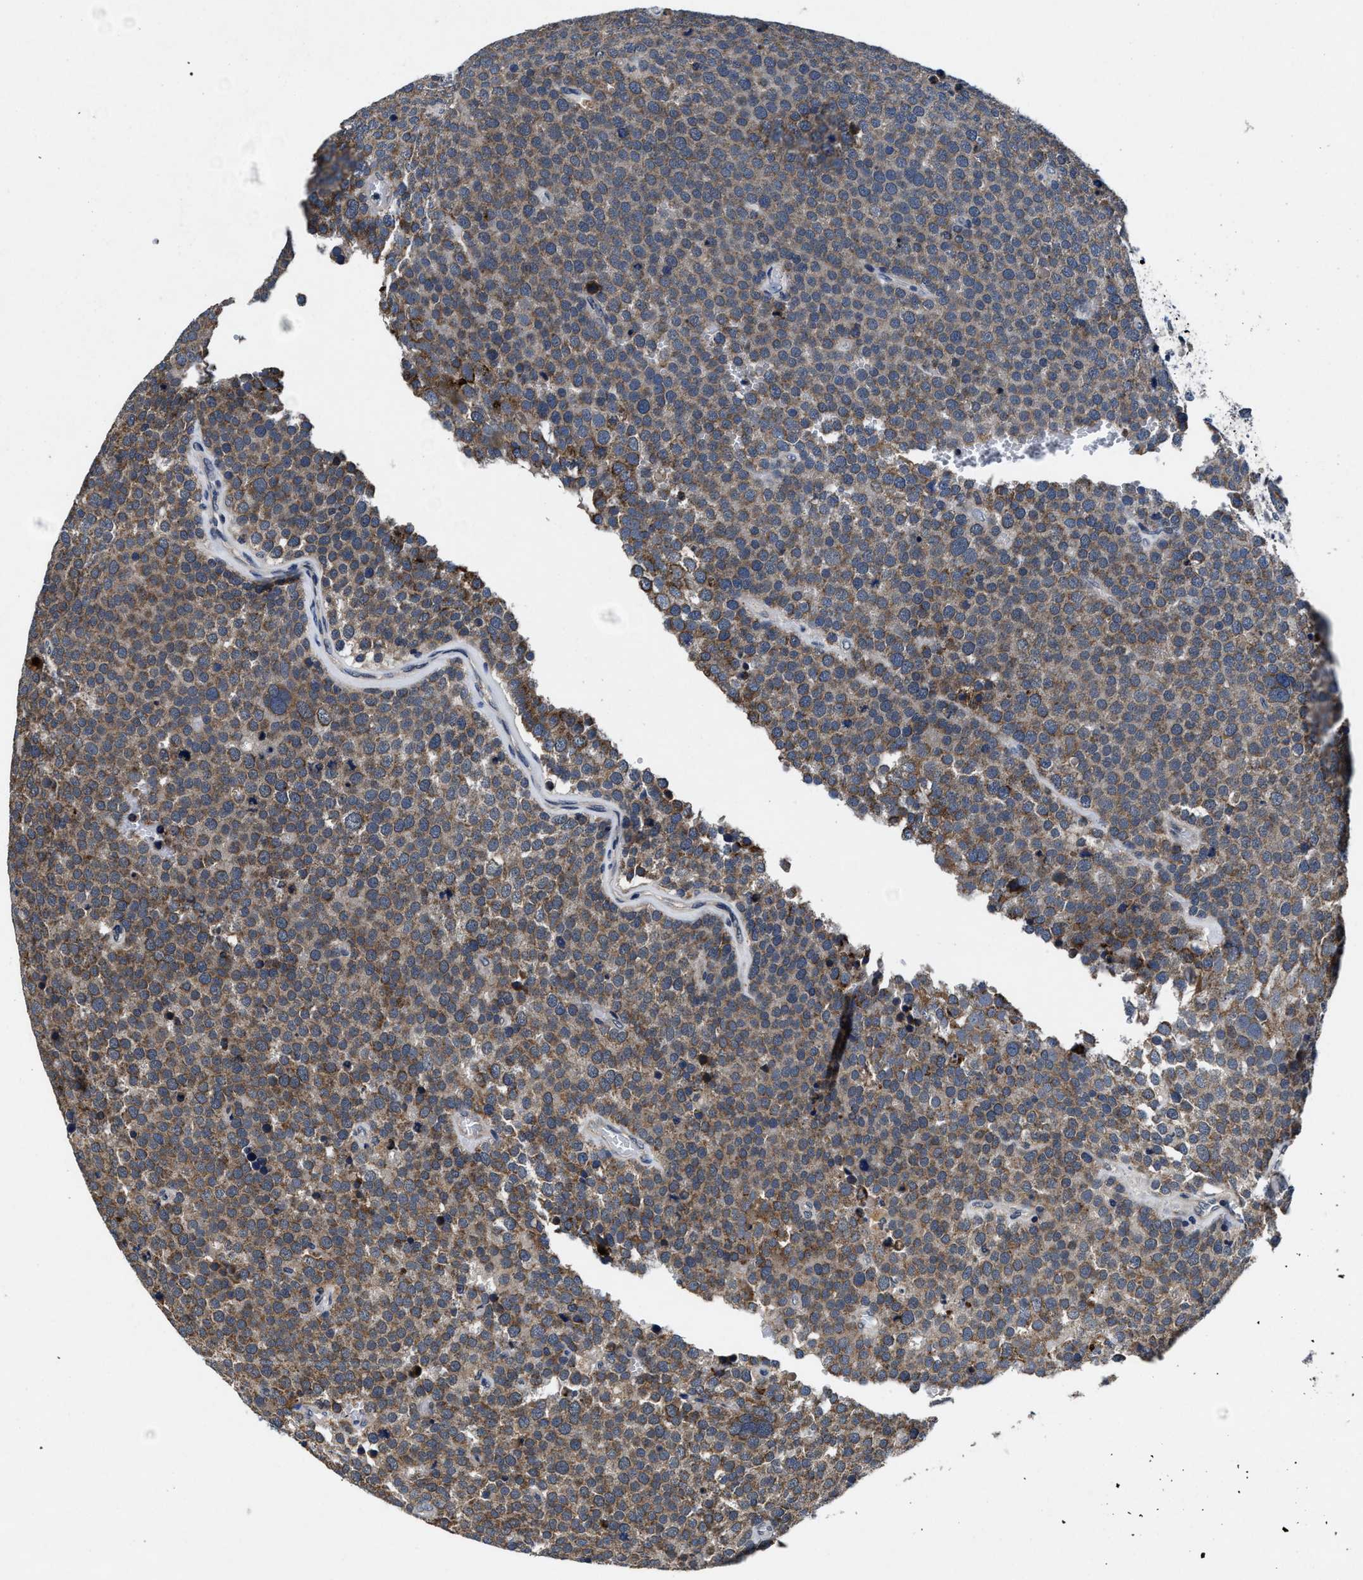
{"staining": {"intensity": "moderate", "quantity": ">75%", "location": "cytoplasmic/membranous"}, "tissue": "testis cancer", "cell_type": "Tumor cells", "image_type": "cancer", "snomed": [{"axis": "morphology", "description": "Normal tissue, NOS"}, {"axis": "morphology", "description": "Seminoma, NOS"}, {"axis": "topography", "description": "Testis"}], "caption": "Immunohistochemistry (IHC) histopathology image of neoplastic tissue: testis cancer (seminoma) stained using immunohistochemistry (IHC) exhibits medium levels of moderate protein expression localized specifically in the cytoplasmic/membranous of tumor cells, appearing as a cytoplasmic/membranous brown color.", "gene": "TMEM53", "patient": {"sex": "male", "age": 71}}